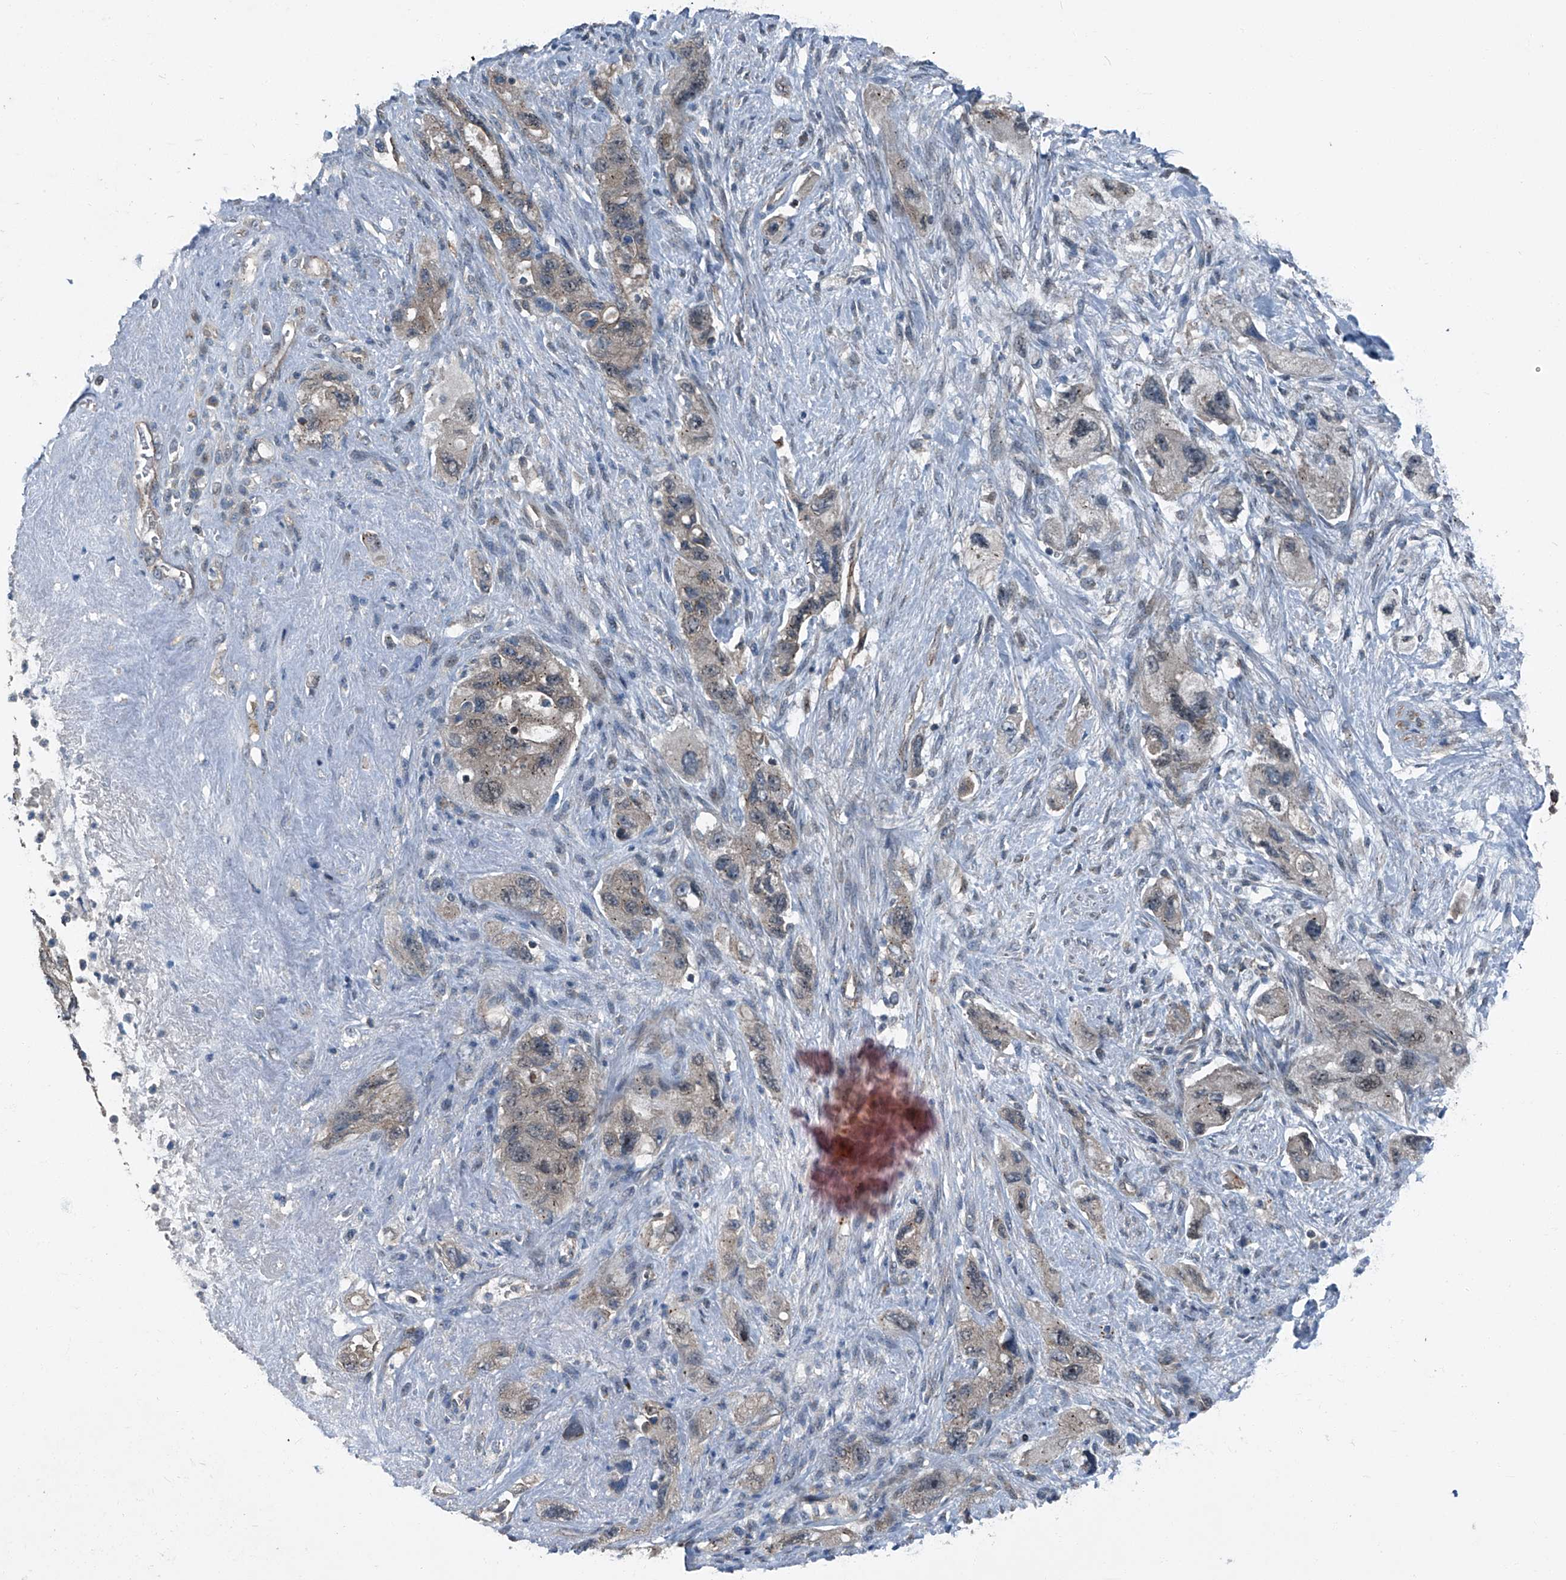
{"staining": {"intensity": "weak", "quantity": "<25%", "location": "cytoplasmic/membranous"}, "tissue": "pancreatic cancer", "cell_type": "Tumor cells", "image_type": "cancer", "snomed": [{"axis": "morphology", "description": "Adenocarcinoma, NOS"}, {"axis": "topography", "description": "Pancreas"}], "caption": "There is no significant positivity in tumor cells of pancreatic cancer.", "gene": "SENP2", "patient": {"sex": "female", "age": 73}}